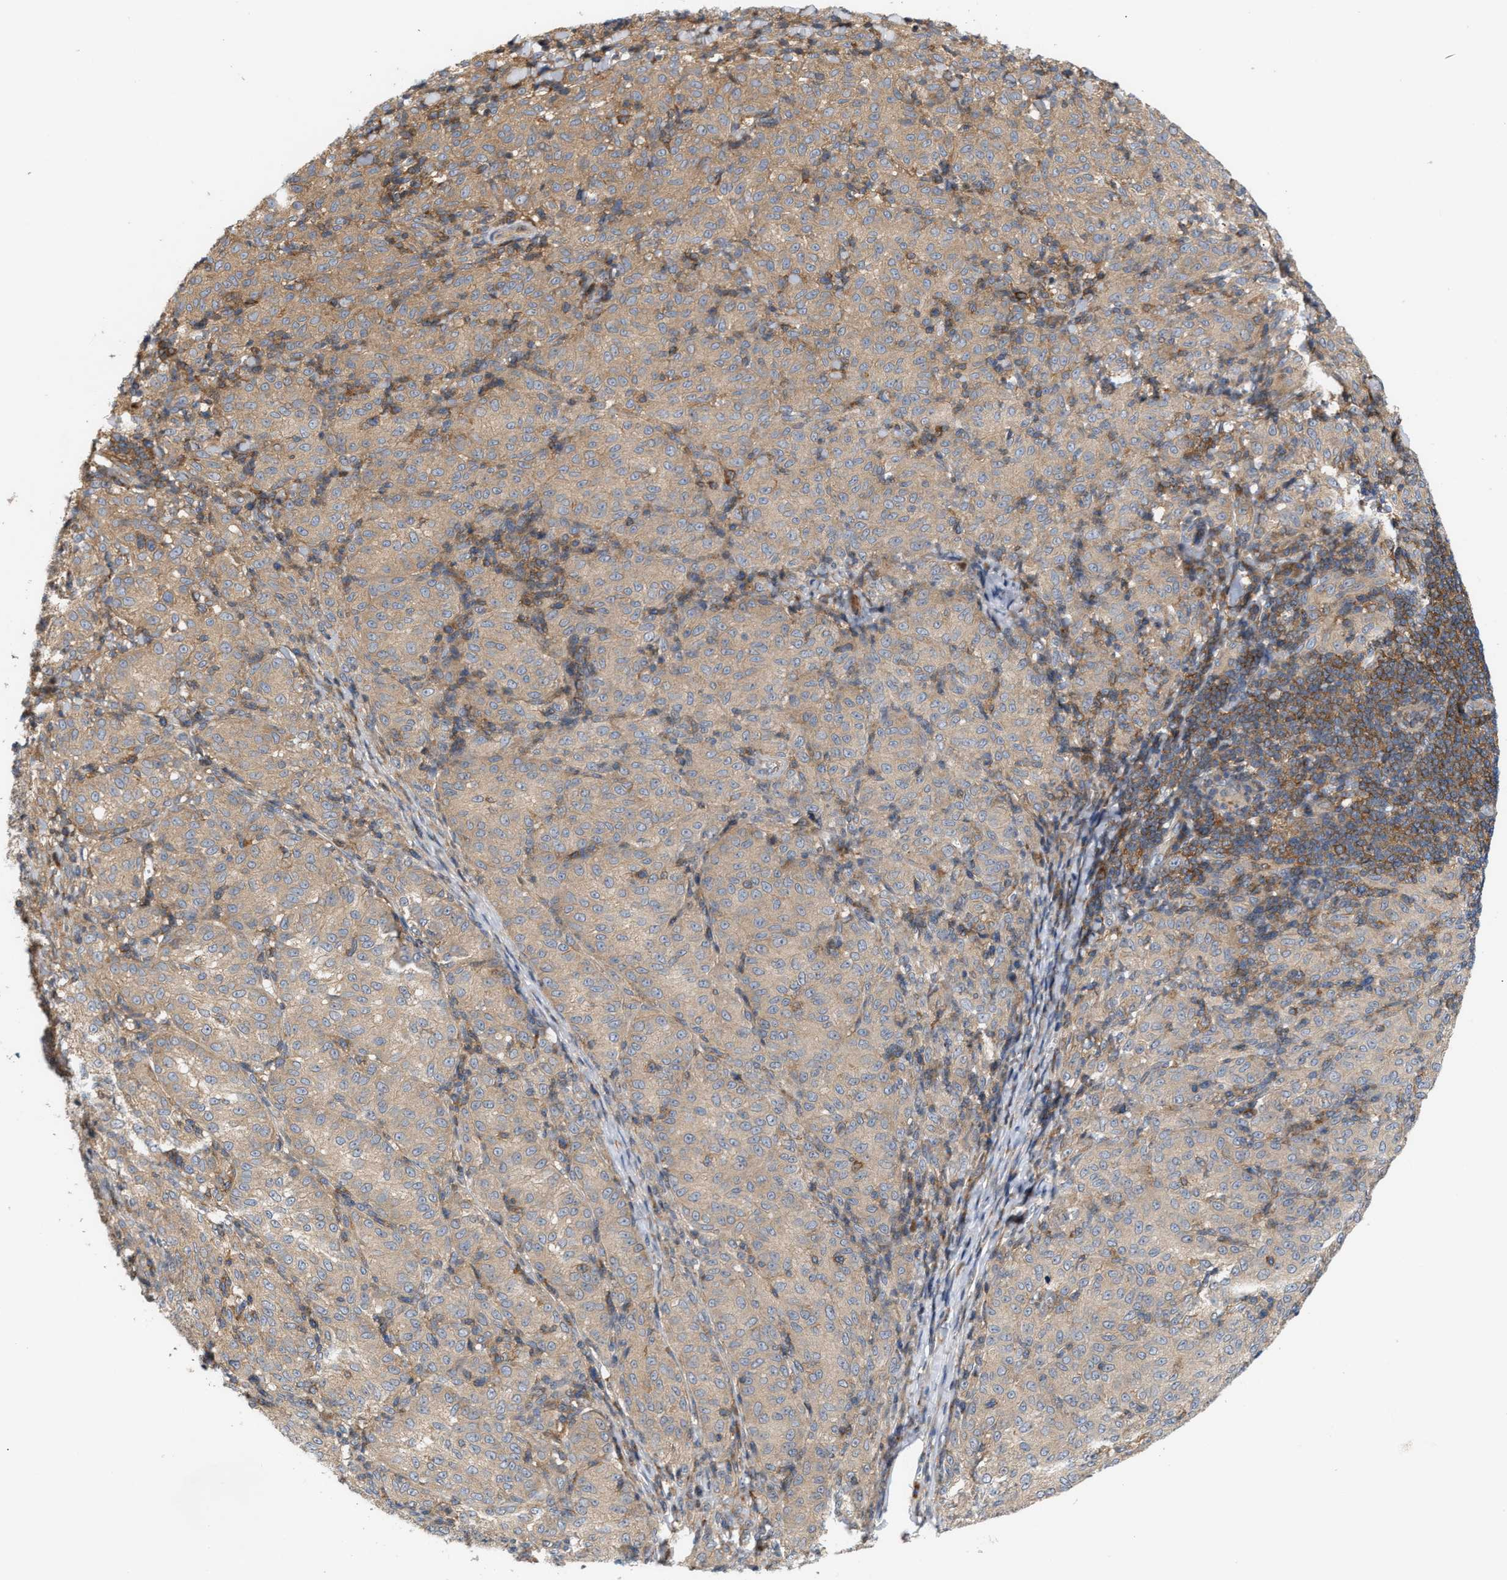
{"staining": {"intensity": "moderate", "quantity": ">75%", "location": "cytoplasmic/membranous"}, "tissue": "melanoma", "cell_type": "Tumor cells", "image_type": "cancer", "snomed": [{"axis": "morphology", "description": "Malignant melanoma, NOS"}, {"axis": "topography", "description": "Skin"}], "caption": "High-magnification brightfield microscopy of malignant melanoma stained with DAB (3,3'-diaminobenzidine) (brown) and counterstained with hematoxylin (blue). tumor cells exhibit moderate cytoplasmic/membranous positivity is appreciated in approximately>75% of cells.", "gene": "DBNL", "patient": {"sex": "female", "age": 72}}